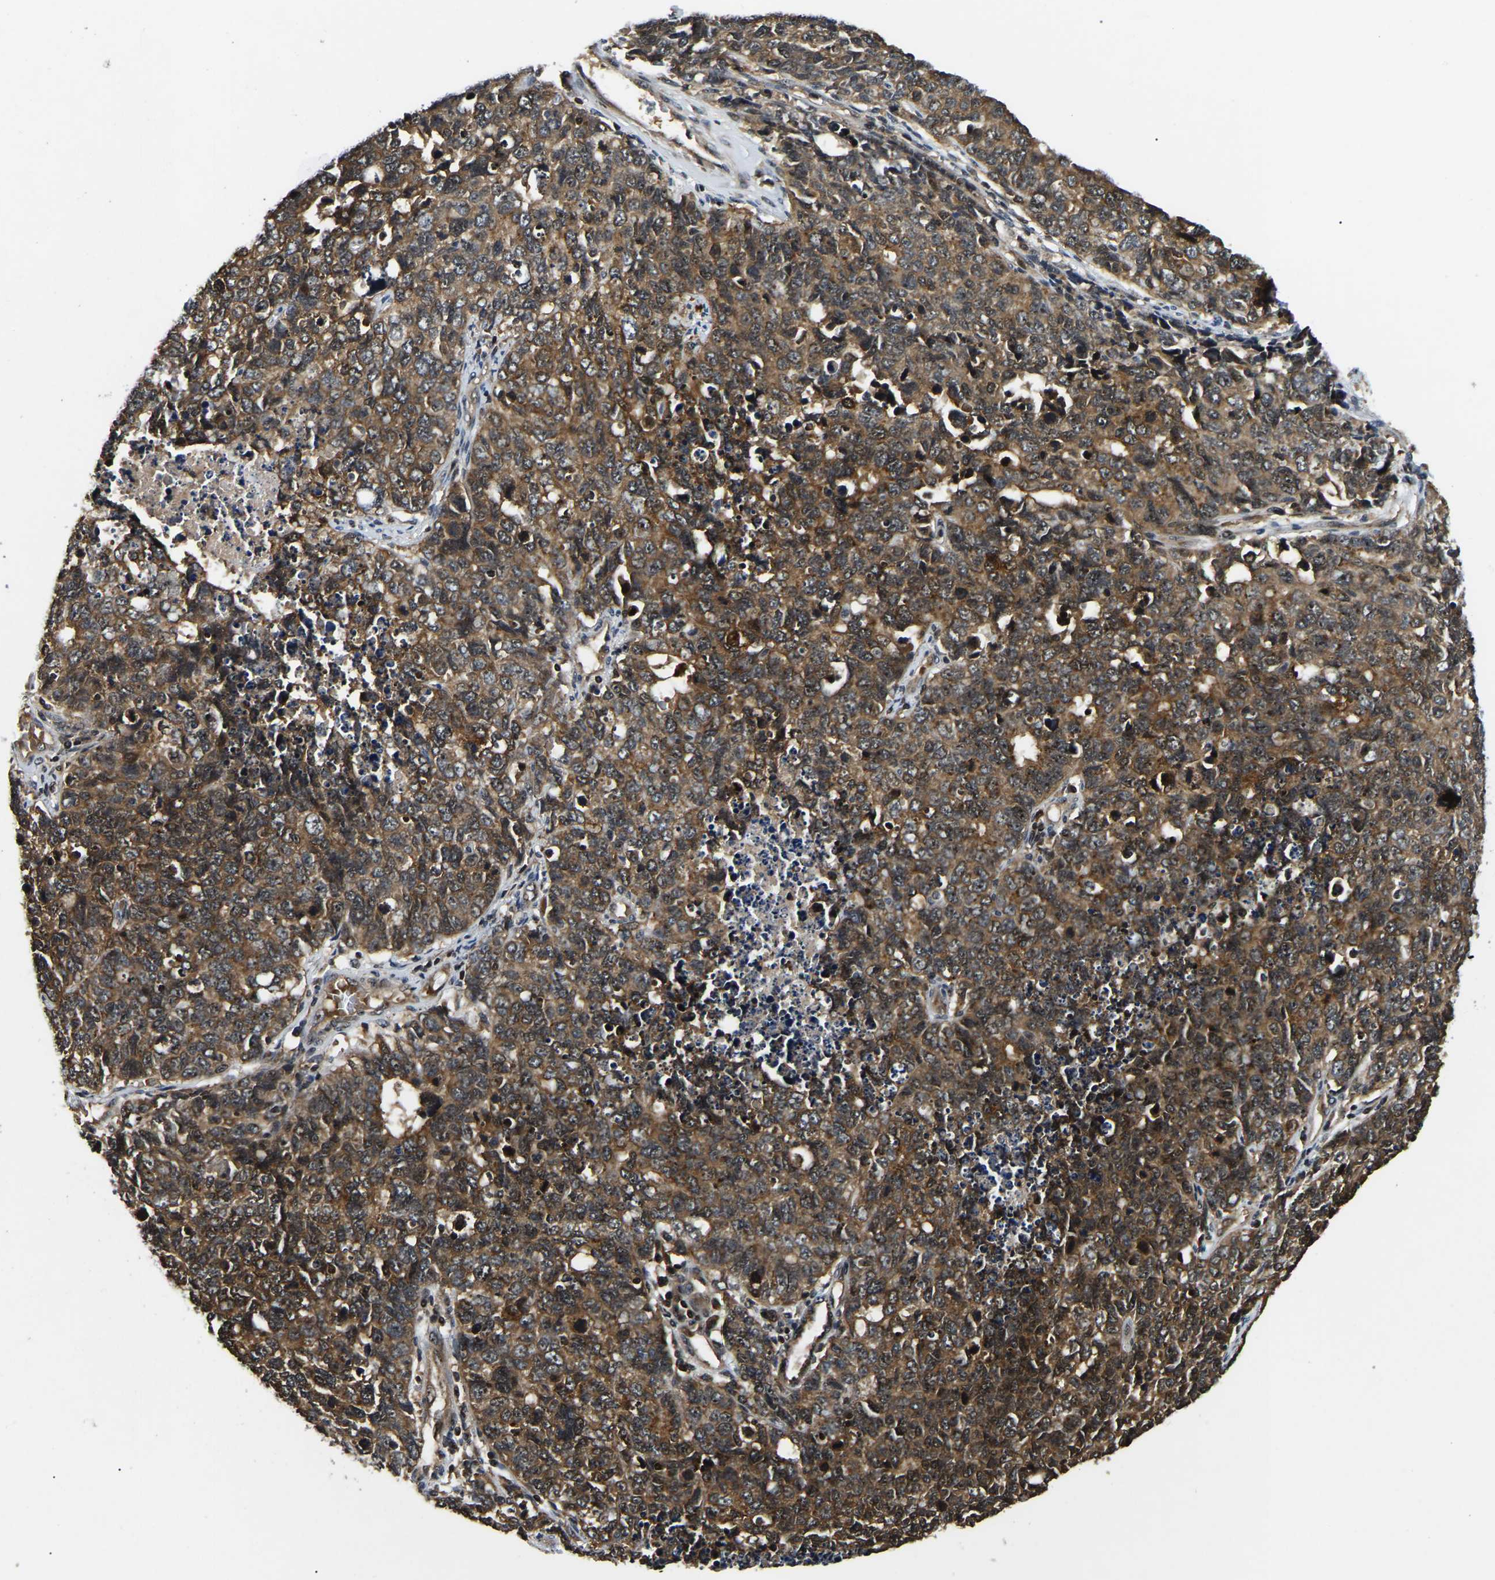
{"staining": {"intensity": "moderate", "quantity": ">75%", "location": "cytoplasmic/membranous"}, "tissue": "cervical cancer", "cell_type": "Tumor cells", "image_type": "cancer", "snomed": [{"axis": "morphology", "description": "Squamous cell carcinoma, NOS"}, {"axis": "topography", "description": "Cervix"}], "caption": "Immunohistochemical staining of human cervical cancer (squamous cell carcinoma) shows medium levels of moderate cytoplasmic/membranous protein staining in about >75% of tumor cells.", "gene": "RBM28", "patient": {"sex": "female", "age": 63}}